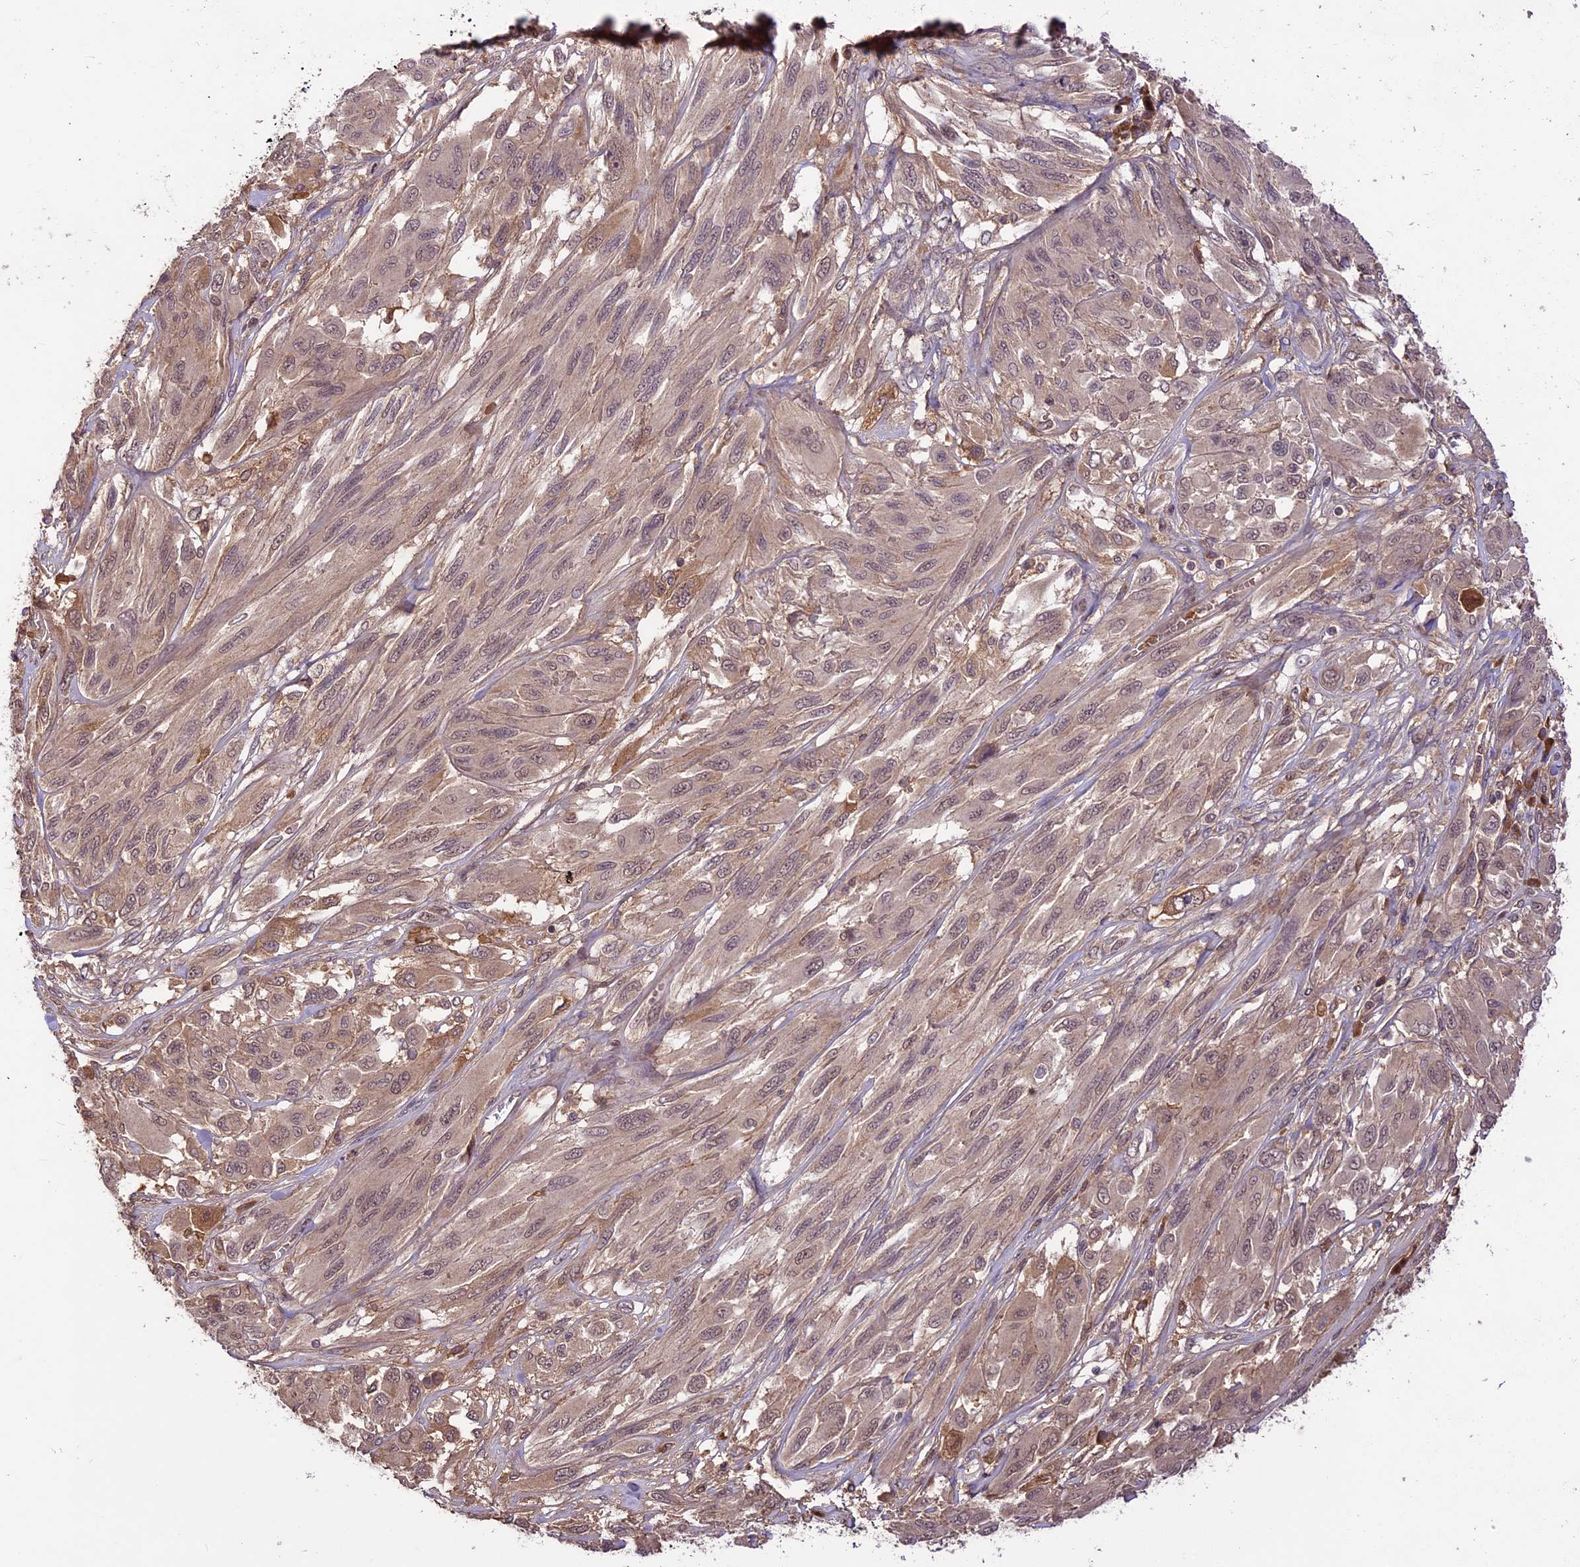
{"staining": {"intensity": "weak", "quantity": ">75%", "location": "cytoplasmic/membranous,nuclear"}, "tissue": "melanoma", "cell_type": "Tumor cells", "image_type": "cancer", "snomed": [{"axis": "morphology", "description": "Malignant melanoma, NOS"}, {"axis": "topography", "description": "Skin"}], "caption": "A micrograph showing weak cytoplasmic/membranous and nuclear expression in approximately >75% of tumor cells in melanoma, as visualized by brown immunohistochemical staining.", "gene": "ATP10A", "patient": {"sex": "female", "age": 91}}